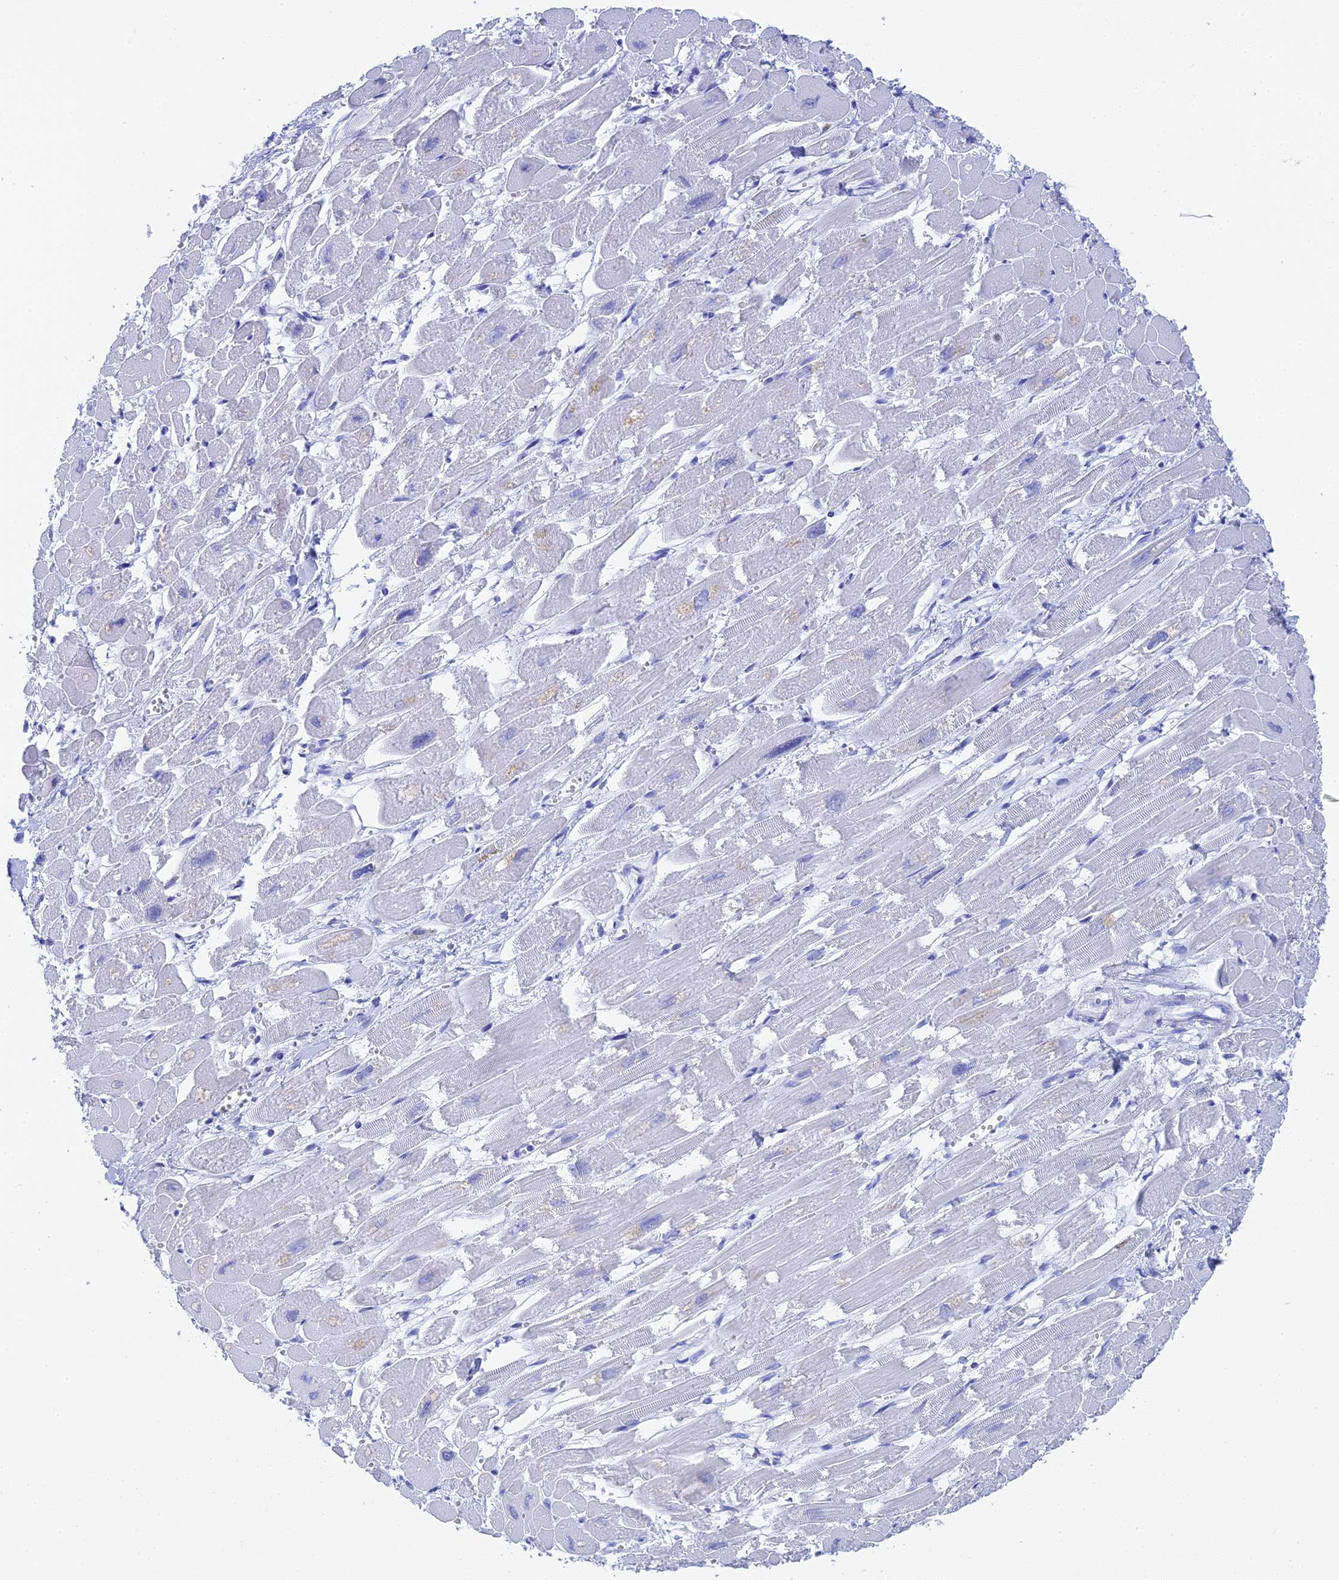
{"staining": {"intensity": "negative", "quantity": "none", "location": "none"}, "tissue": "heart muscle", "cell_type": "Cardiomyocytes", "image_type": "normal", "snomed": [{"axis": "morphology", "description": "Normal tissue, NOS"}, {"axis": "topography", "description": "Heart"}], "caption": "Protein analysis of unremarkable heart muscle reveals no significant expression in cardiomyocytes.", "gene": "TEX101", "patient": {"sex": "male", "age": 54}}